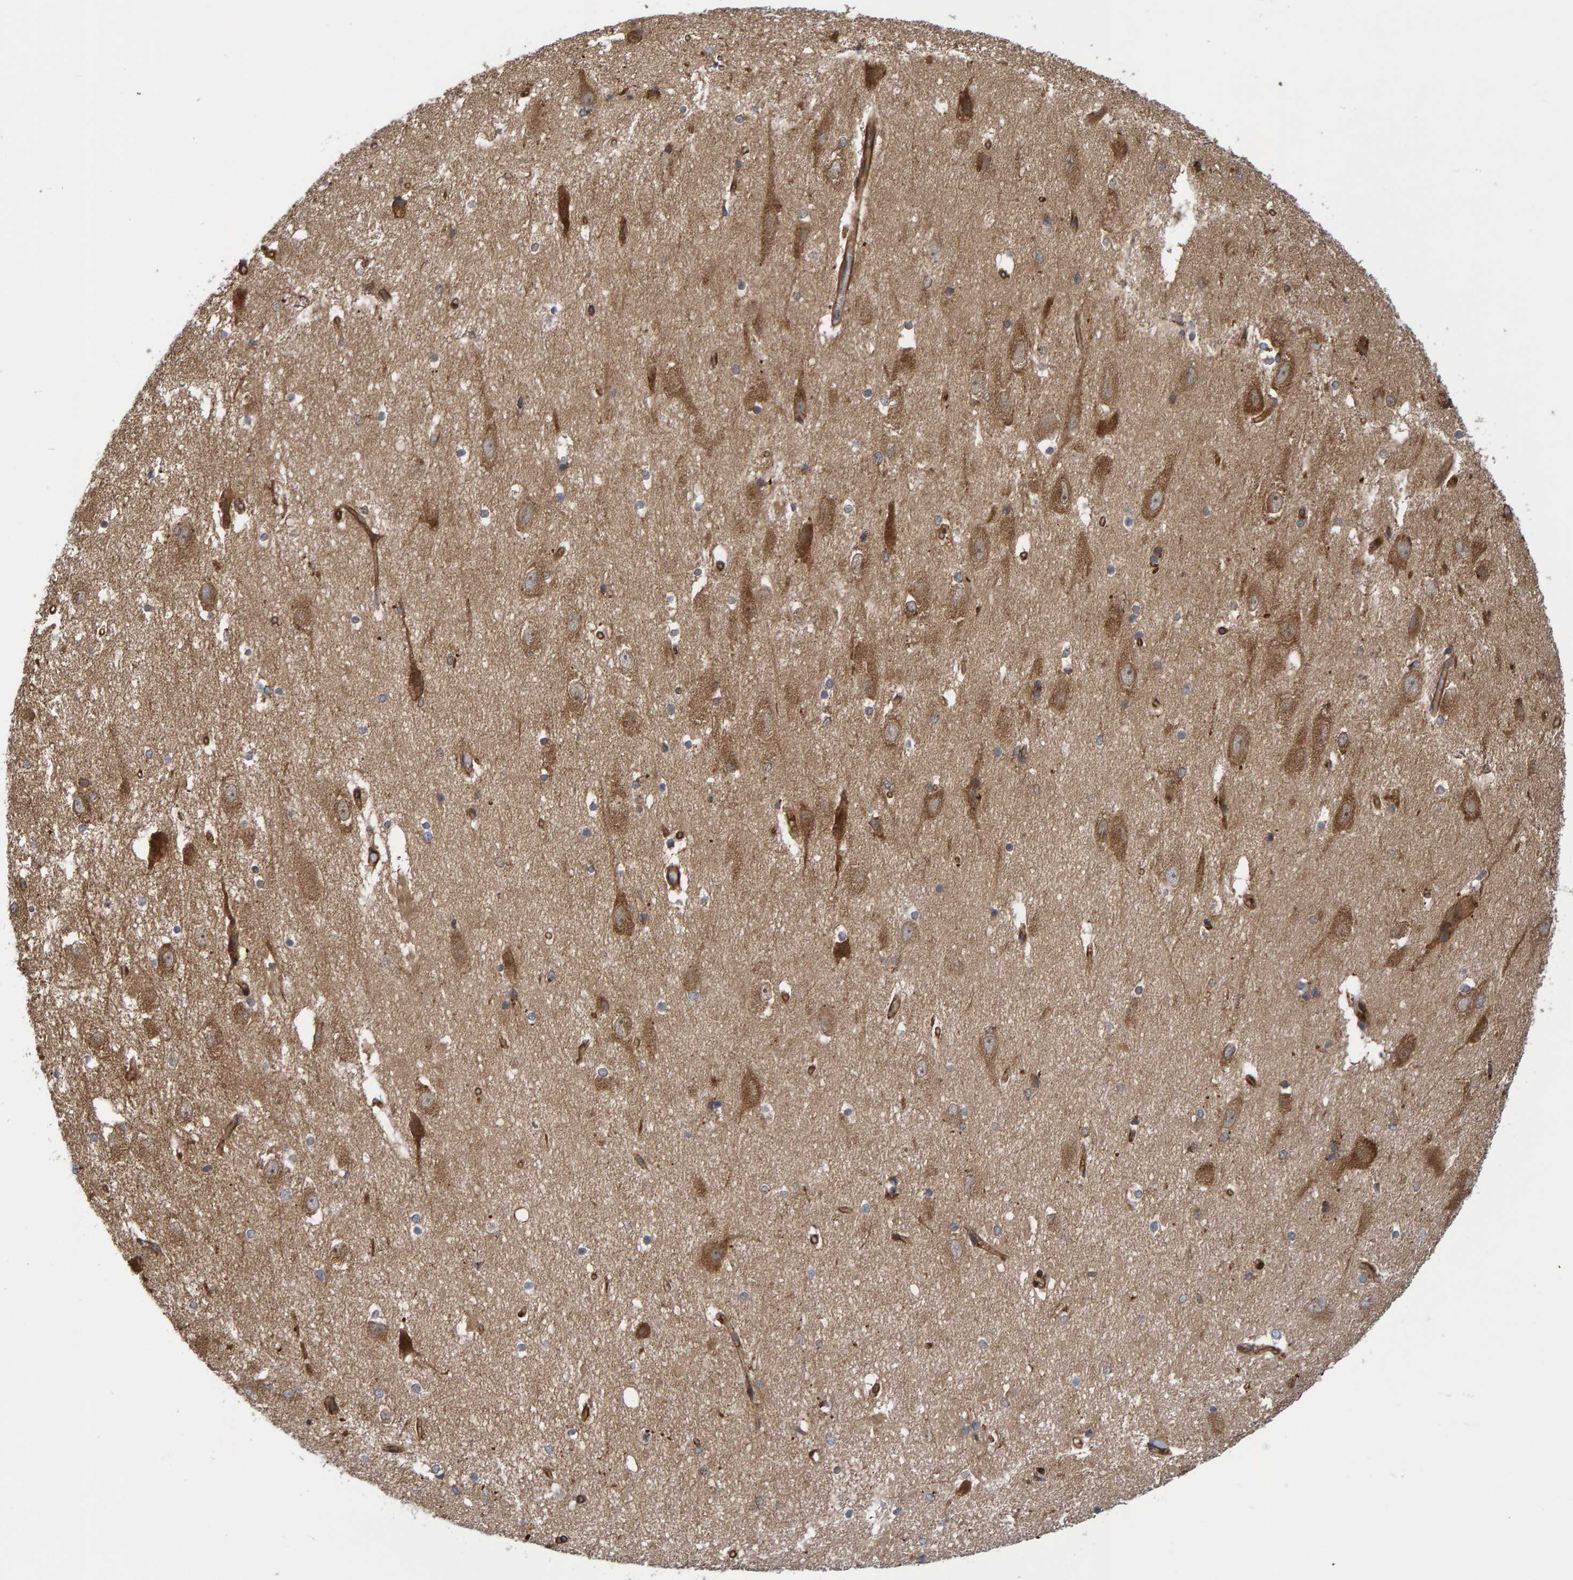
{"staining": {"intensity": "moderate", "quantity": "<25%", "location": "cytoplasmic/membranous"}, "tissue": "hippocampus", "cell_type": "Glial cells", "image_type": "normal", "snomed": [{"axis": "morphology", "description": "Normal tissue, NOS"}, {"axis": "topography", "description": "Hippocampus"}], "caption": "High-power microscopy captured an immunohistochemistry (IHC) photomicrograph of unremarkable hippocampus, revealing moderate cytoplasmic/membranous expression in approximately <25% of glial cells.", "gene": "KIAA0753", "patient": {"sex": "female", "age": 19}}